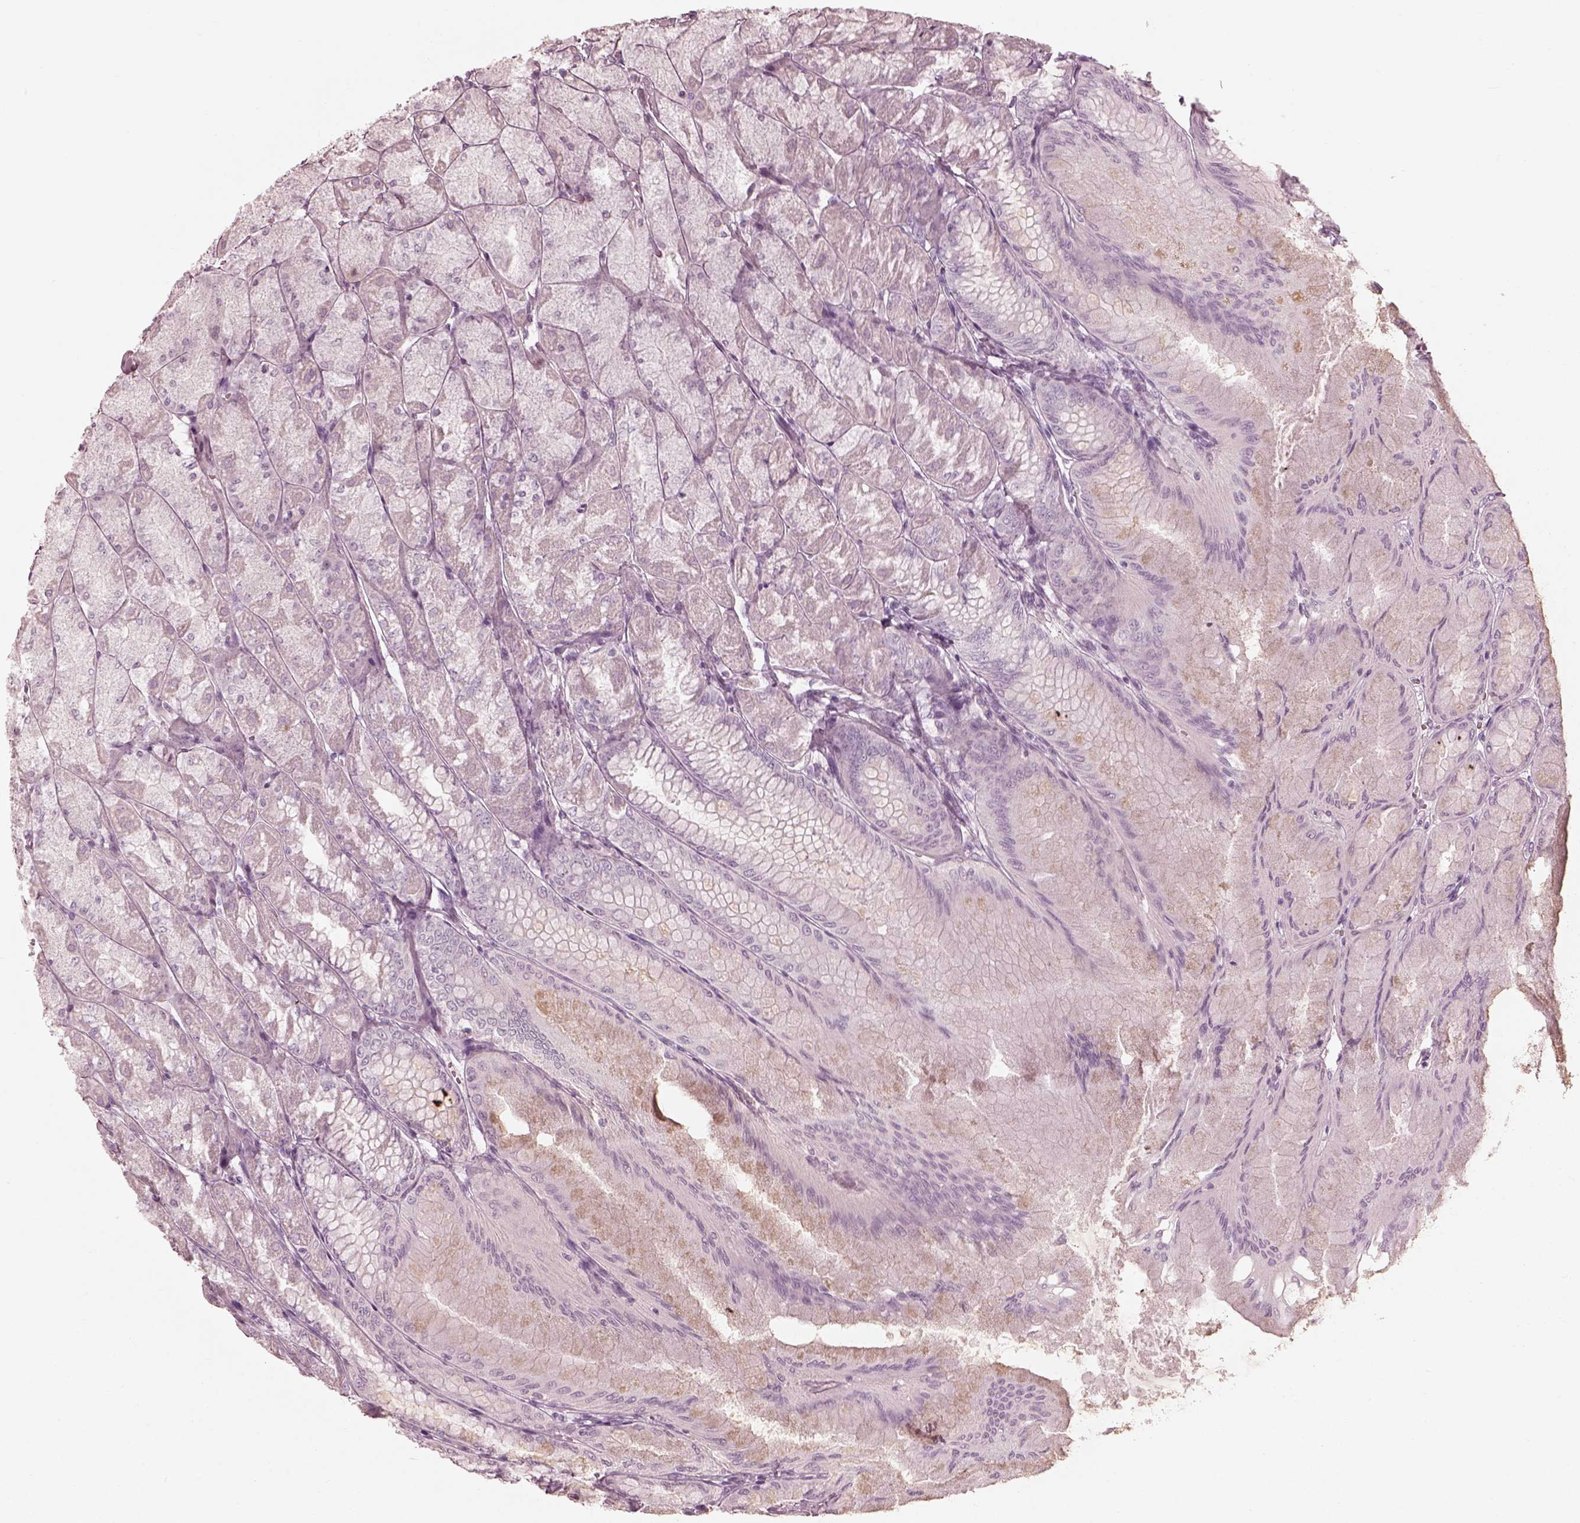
{"staining": {"intensity": "negative", "quantity": "none", "location": "none"}, "tissue": "stomach", "cell_type": "Glandular cells", "image_type": "normal", "snomed": [{"axis": "morphology", "description": "Normal tissue, NOS"}, {"axis": "topography", "description": "Stomach, upper"}], "caption": "DAB (3,3'-diaminobenzidine) immunohistochemical staining of benign stomach shows no significant expression in glandular cells.", "gene": "SAXO2", "patient": {"sex": "male", "age": 60}}